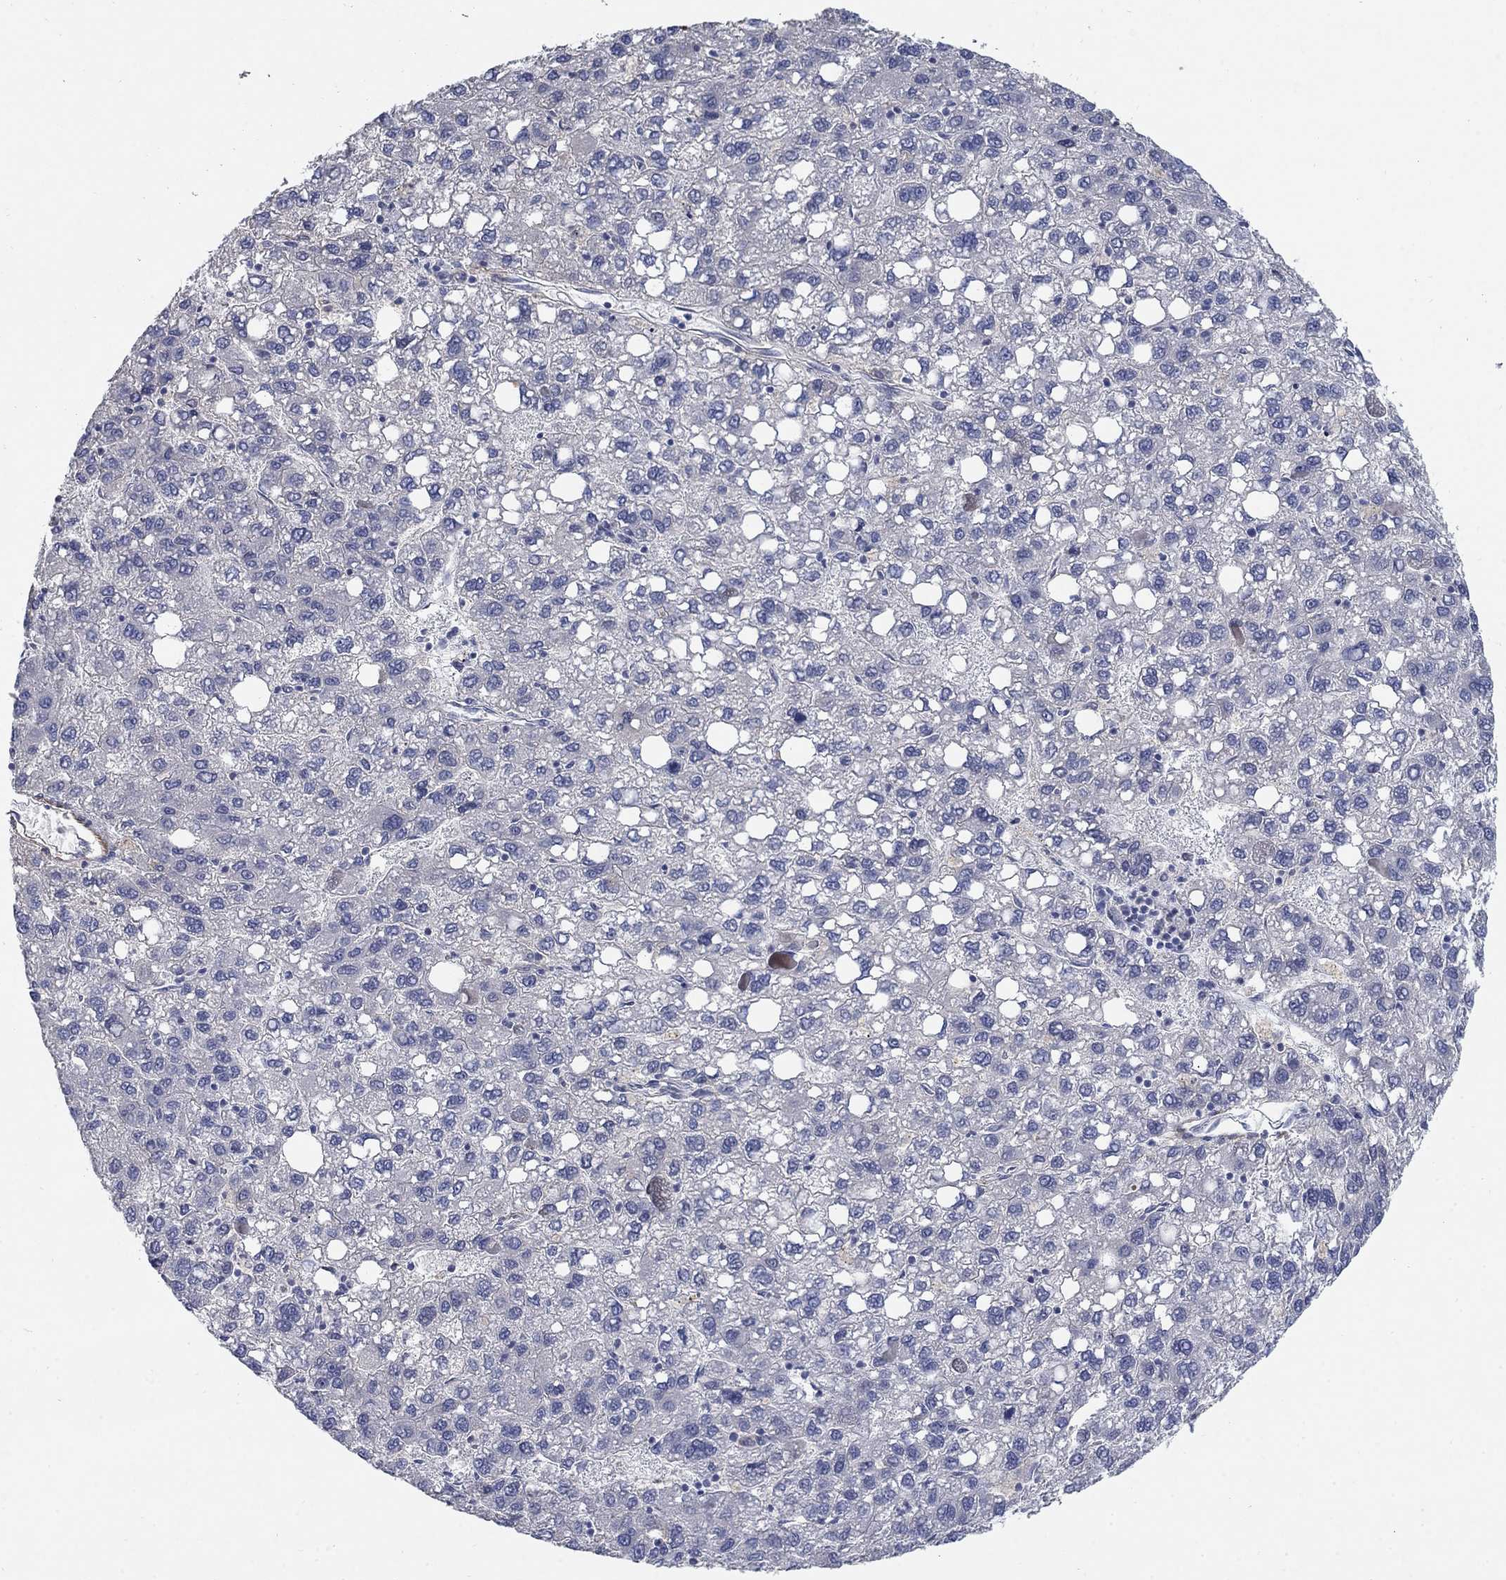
{"staining": {"intensity": "negative", "quantity": "none", "location": "none"}, "tissue": "liver cancer", "cell_type": "Tumor cells", "image_type": "cancer", "snomed": [{"axis": "morphology", "description": "Carcinoma, Hepatocellular, NOS"}, {"axis": "topography", "description": "Liver"}], "caption": "DAB immunohistochemical staining of liver hepatocellular carcinoma shows no significant expression in tumor cells.", "gene": "TMEM249", "patient": {"sex": "female", "age": 82}}